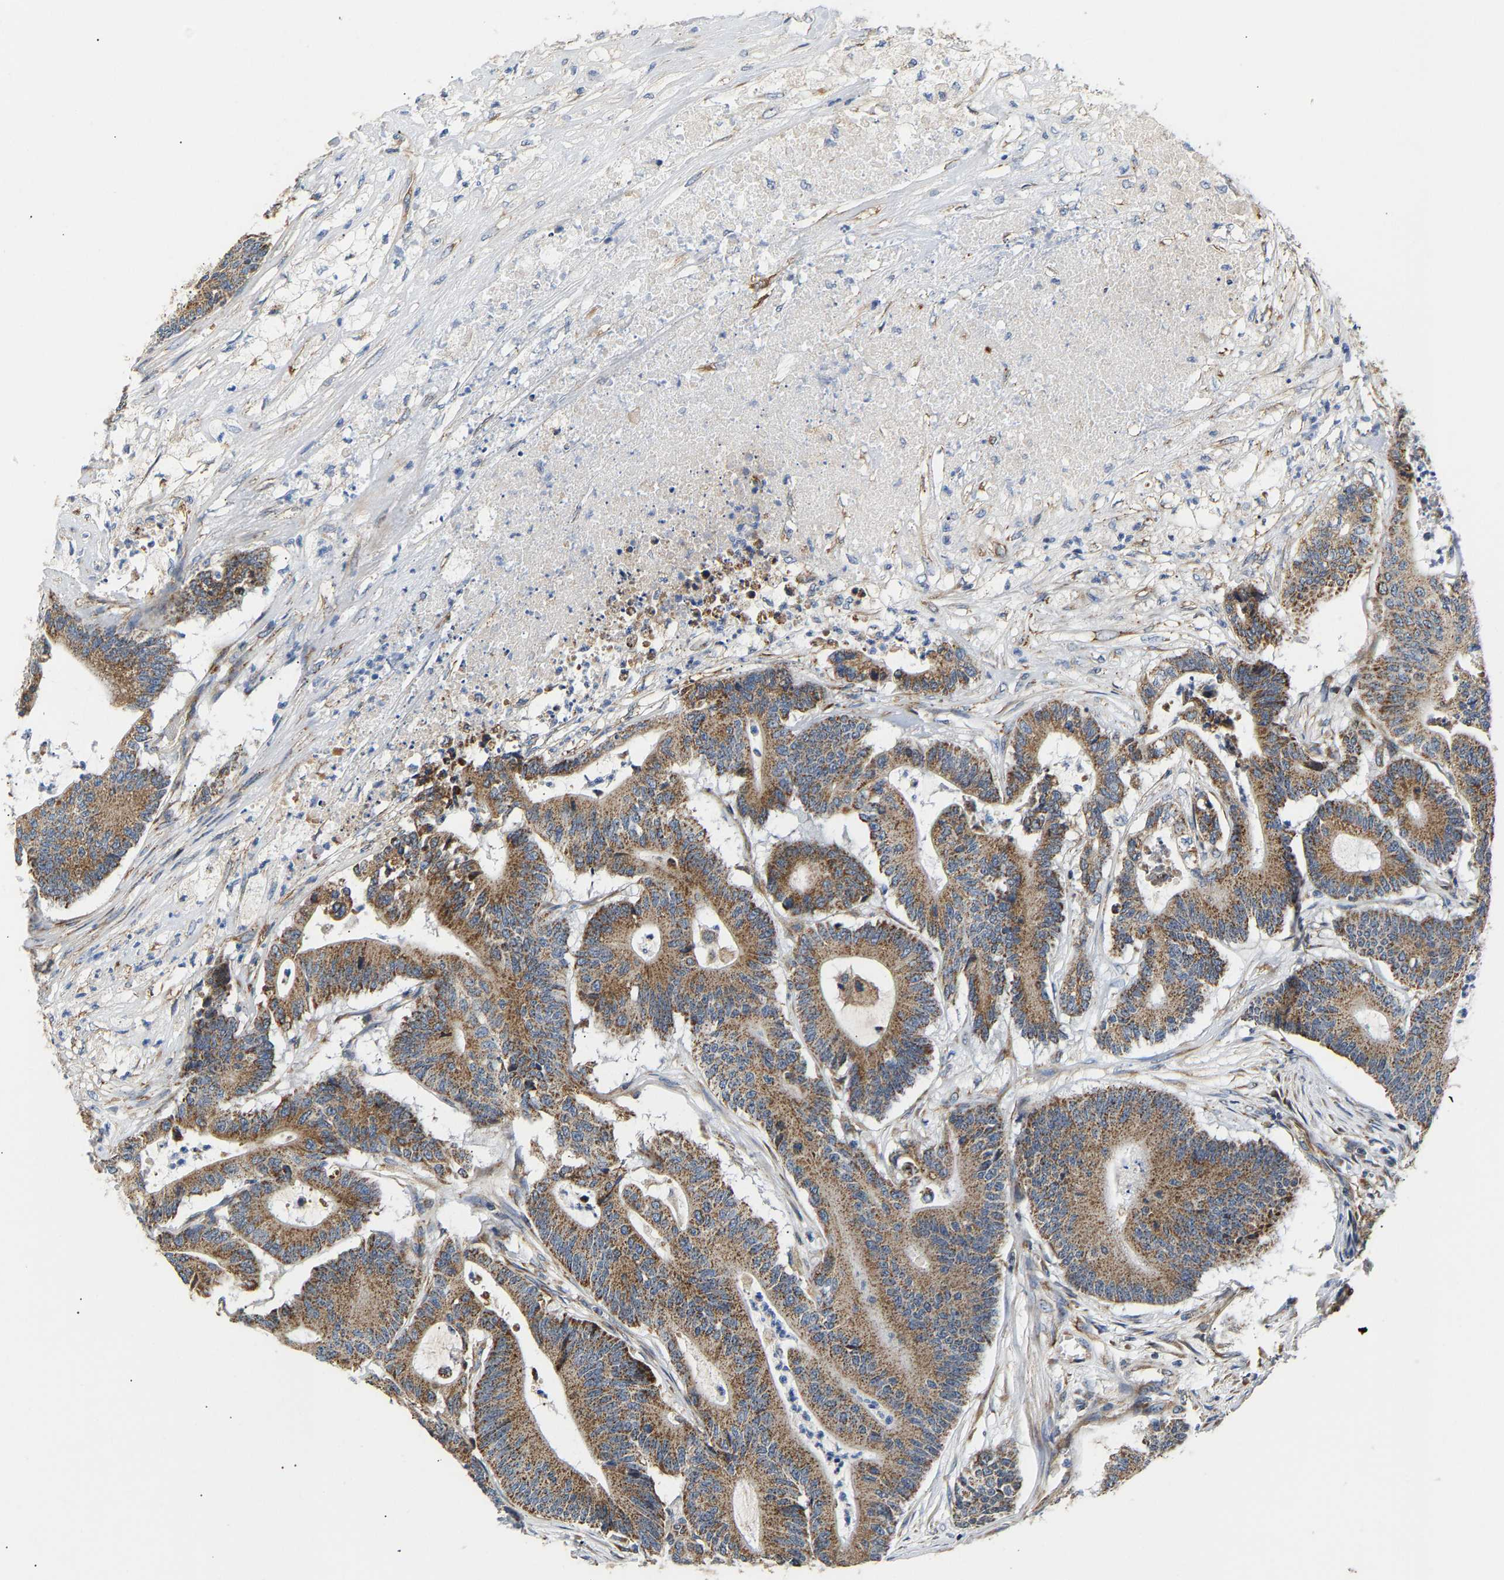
{"staining": {"intensity": "moderate", "quantity": ">75%", "location": "cytoplasmic/membranous"}, "tissue": "colorectal cancer", "cell_type": "Tumor cells", "image_type": "cancer", "snomed": [{"axis": "morphology", "description": "Adenocarcinoma, NOS"}, {"axis": "topography", "description": "Colon"}], "caption": "IHC photomicrograph of adenocarcinoma (colorectal) stained for a protein (brown), which displays medium levels of moderate cytoplasmic/membranous positivity in about >75% of tumor cells.", "gene": "TMEM168", "patient": {"sex": "female", "age": 84}}